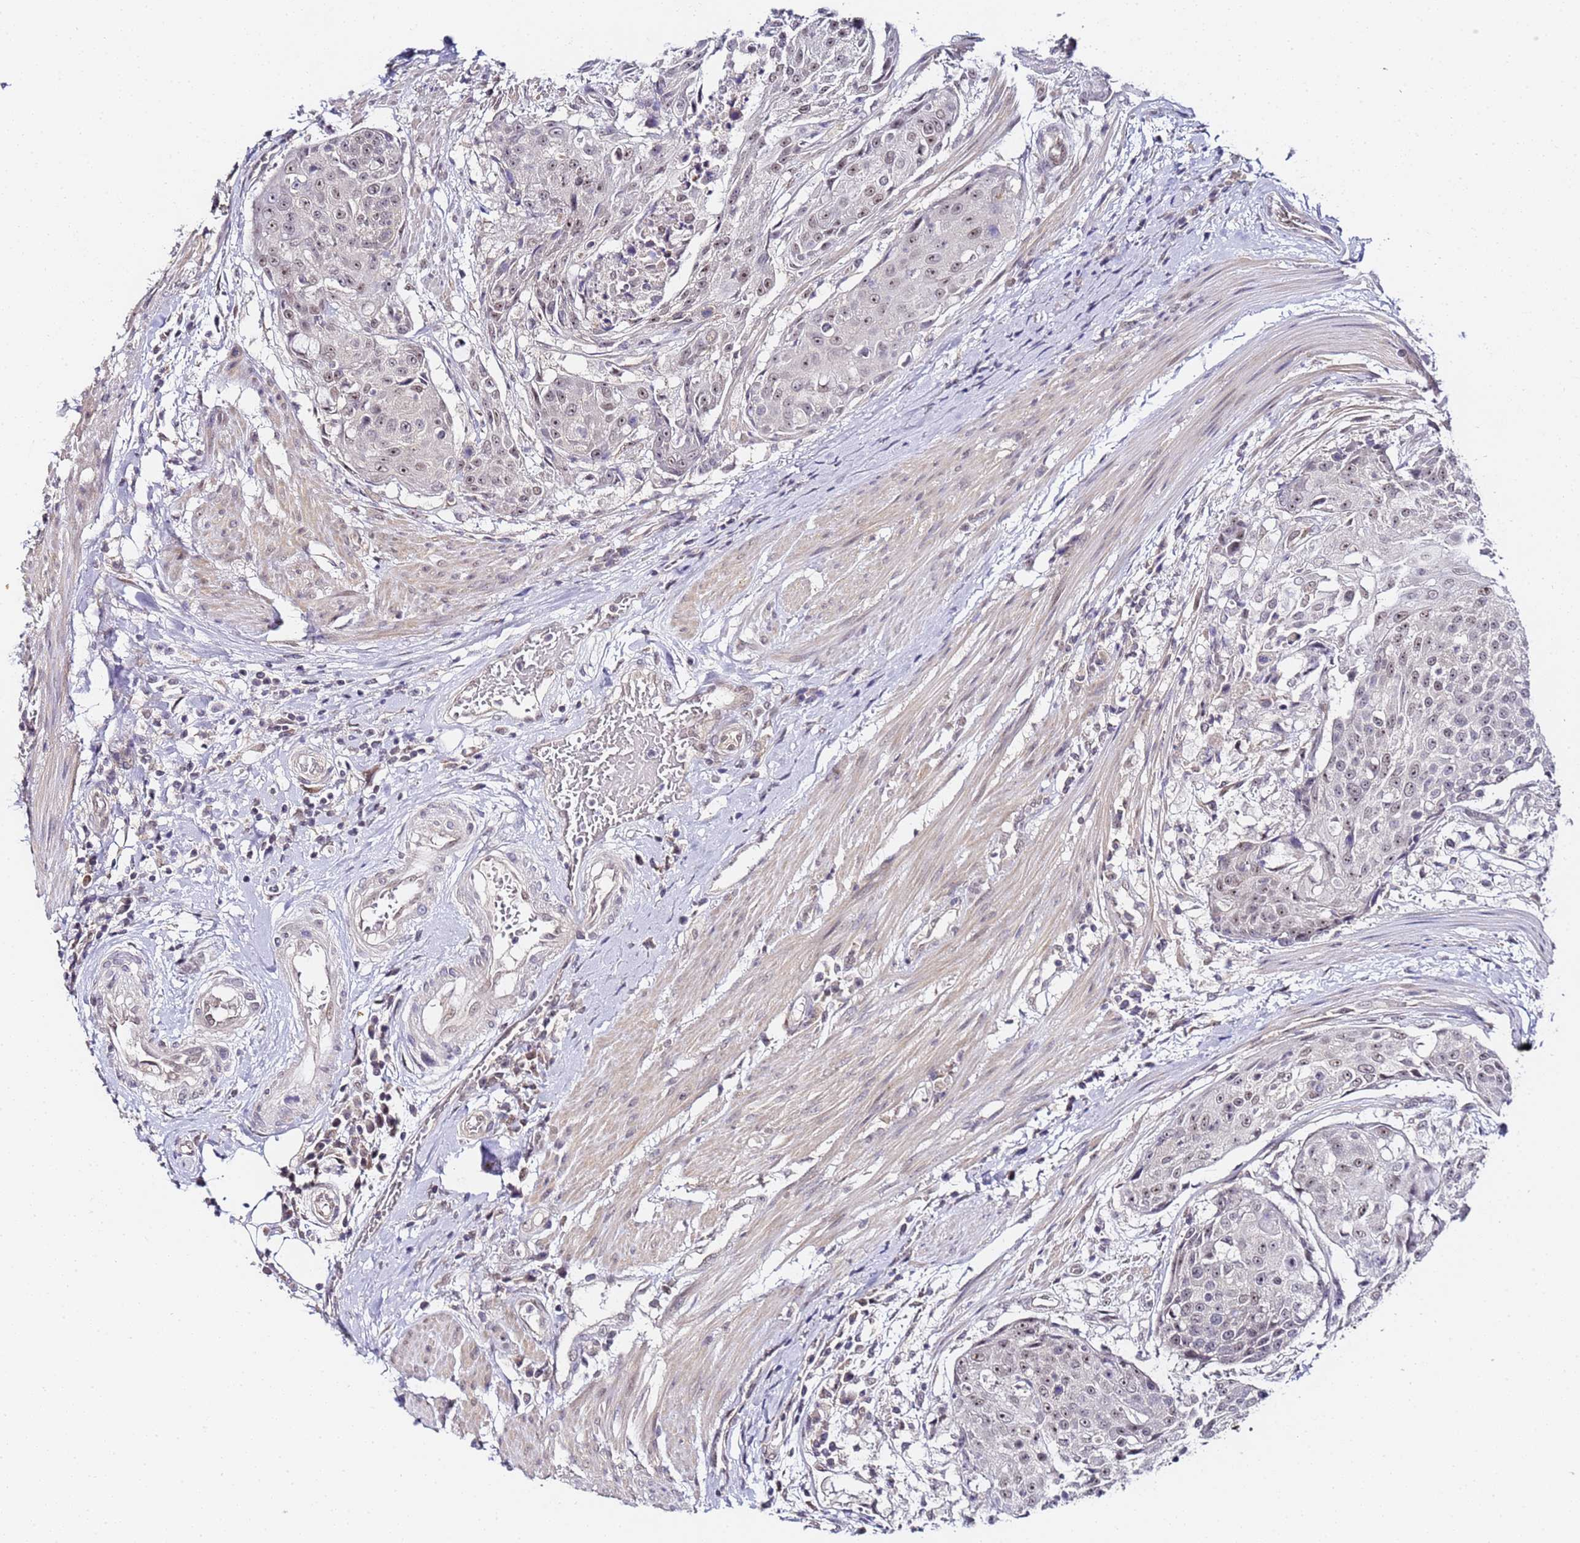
{"staining": {"intensity": "weak", "quantity": "25%-75%", "location": "nuclear"}, "tissue": "urothelial cancer", "cell_type": "Tumor cells", "image_type": "cancer", "snomed": [{"axis": "morphology", "description": "Urothelial carcinoma, High grade"}, {"axis": "topography", "description": "Urinary bladder"}], "caption": "IHC micrograph of urothelial cancer stained for a protein (brown), which displays low levels of weak nuclear staining in about 25%-75% of tumor cells.", "gene": "LSM3", "patient": {"sex": "female", "age": 63}}